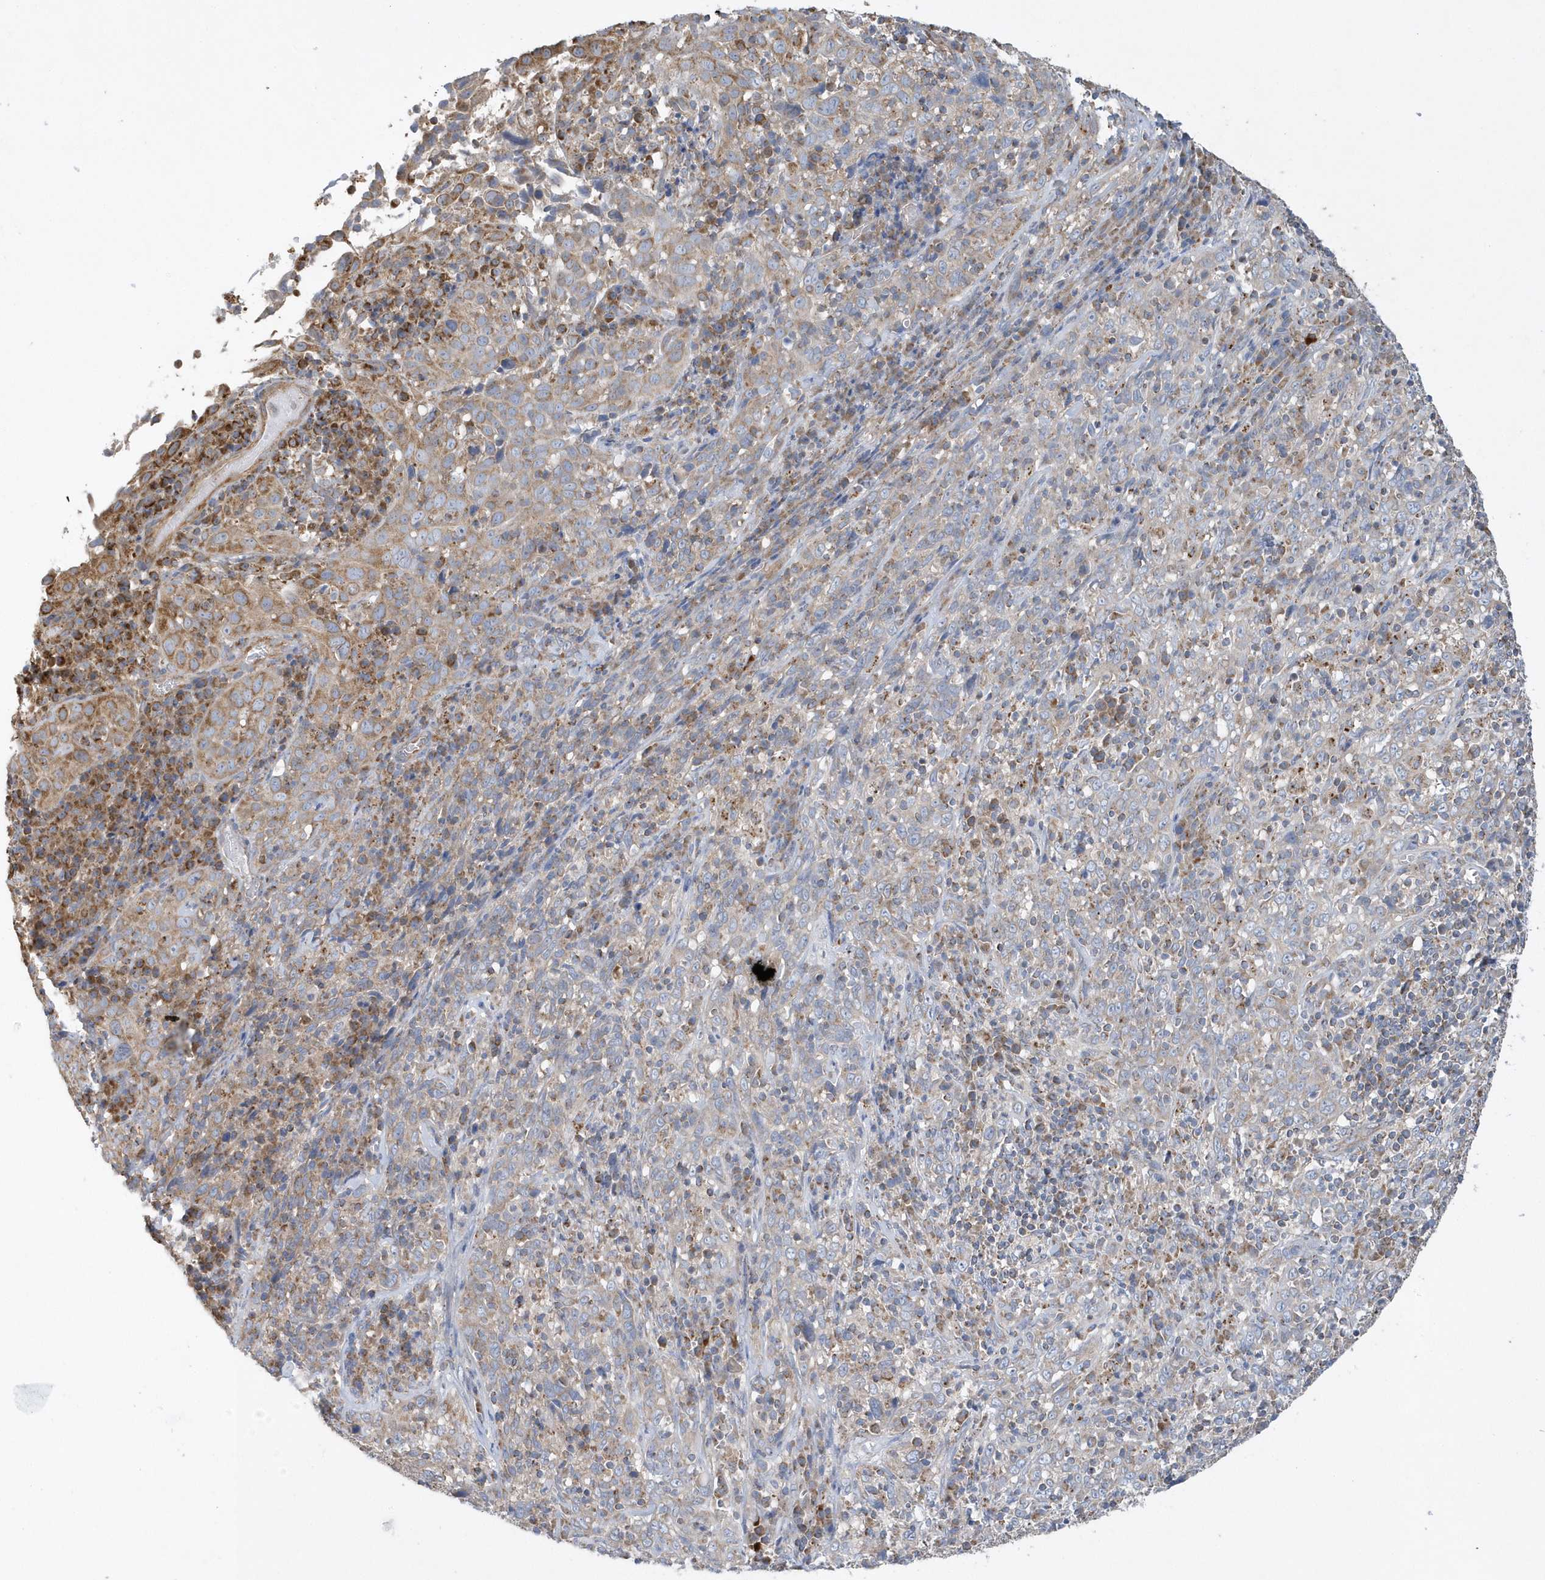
{"staining": {"intensity": "moderate", "quantity": "<25%", "location": "cytoplasmic/membranous"}, "tissue": "cervical cancer", "cell_type": "Tumor cells", "image_type": "cancer", "snomed": [{"axis": "morphology", "description": "Squamous cell carcinoma, NOS"}, {"axis": "topography", "description": "Cervix"}], "caption": "Immunohistochemical staining of squamous cell carcinoma (cervical) demonstrates low levels of moderate cytoplasmic/membranous protein staining in about <25% of tumor cells. (IHC, brightfield microscopy, high magnification).", "gene": "SPATA5", "patient": {"sex": "female", "age": 46}}